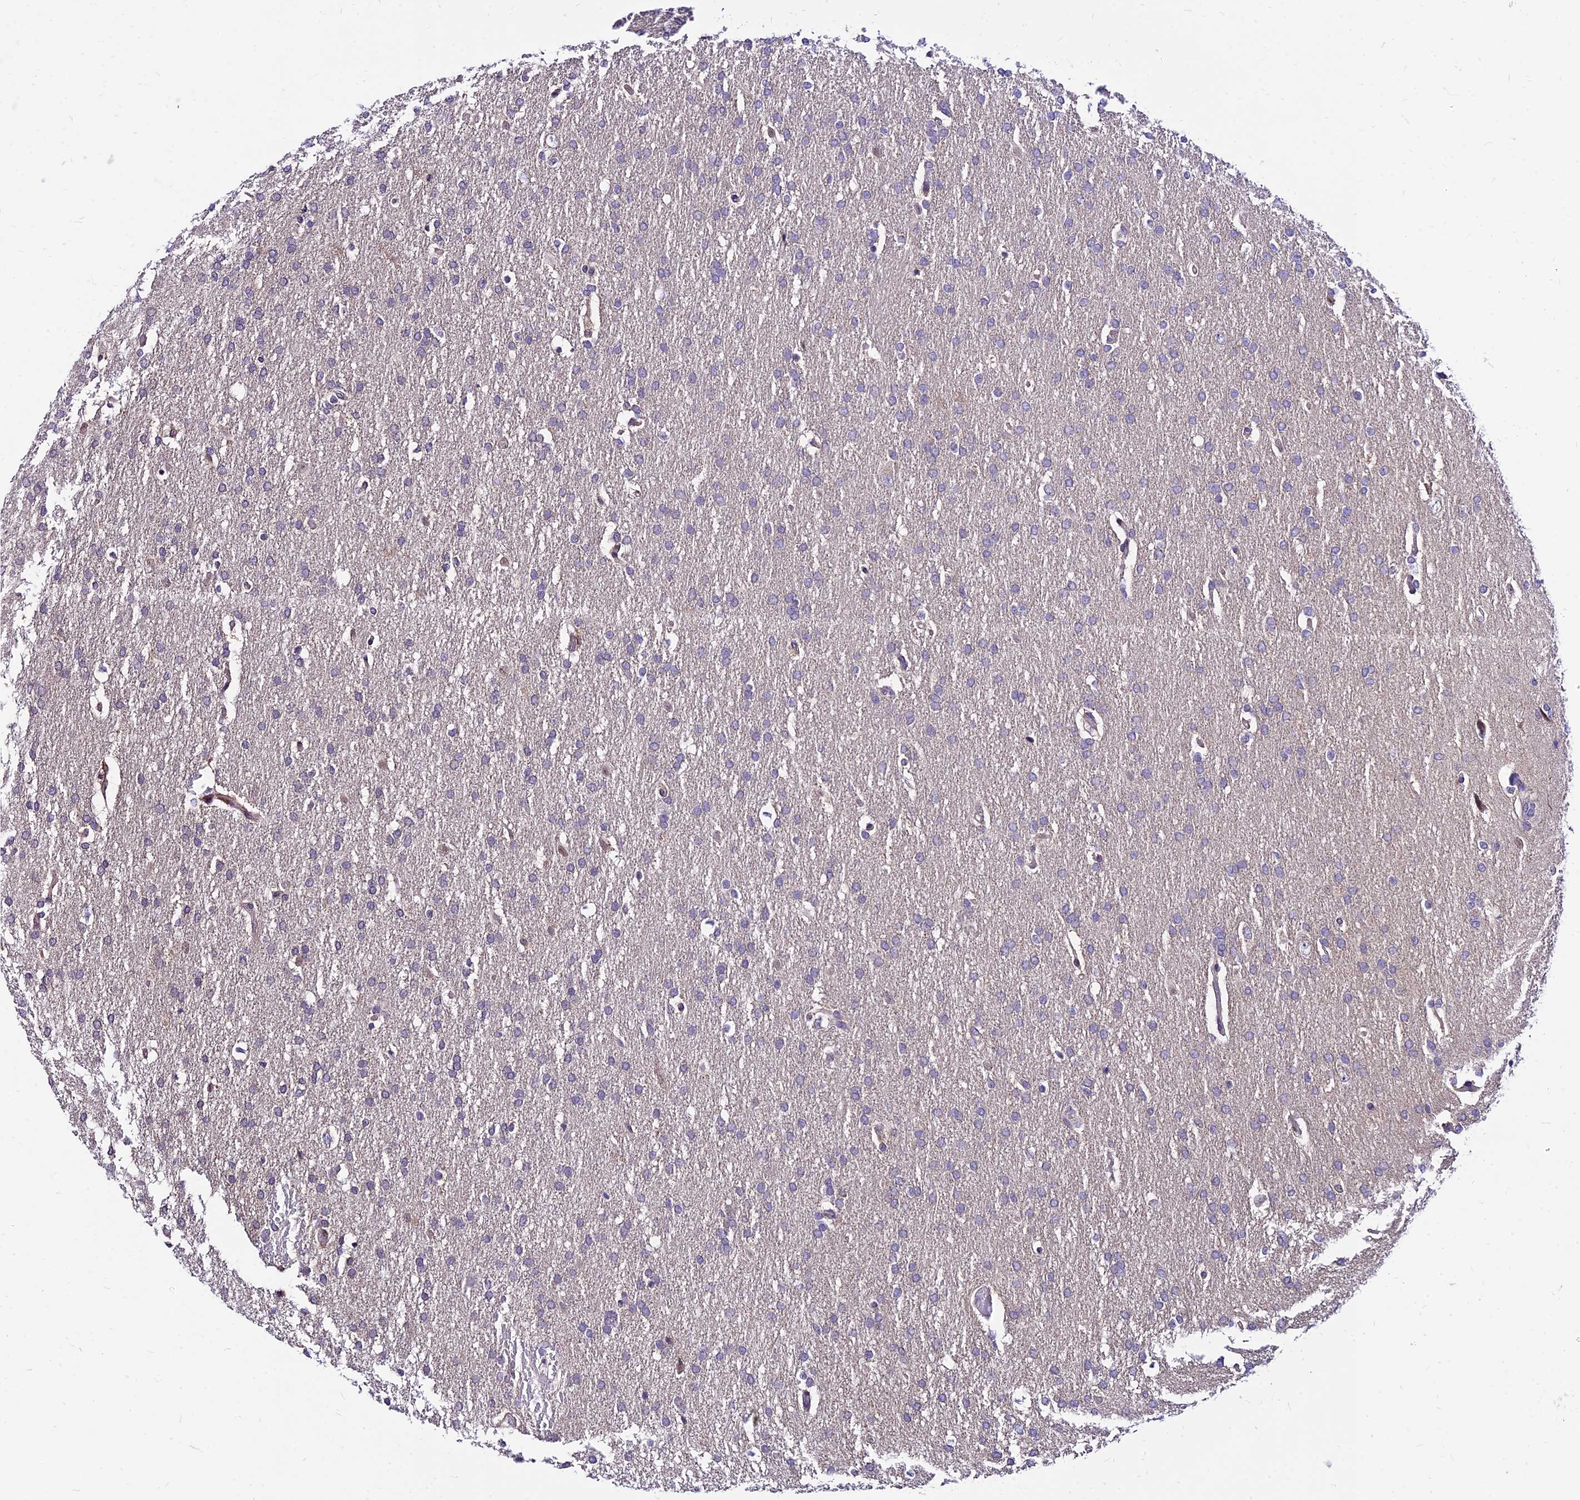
{"staining": {"intensity": "negative", "quantity": "none", "location": "none"}, "tissue": "glioma", "cell_type": "Tumor cells", "image_type": "cancer", "snomed": [{"axis": "morphology", "description": "Glioma, malignant, High grade"}, {"axis": "topography", "description": "Brain"}], "caption": "High magnification brightfield microscopy of high-grade glioma (malignant) stained with DAB (brown) and counterstained with hematoxylin (blue): tumor cells show no significant positivity.", "gene": "C6orf132", "patient": {"sex": "male", "age": 72}}